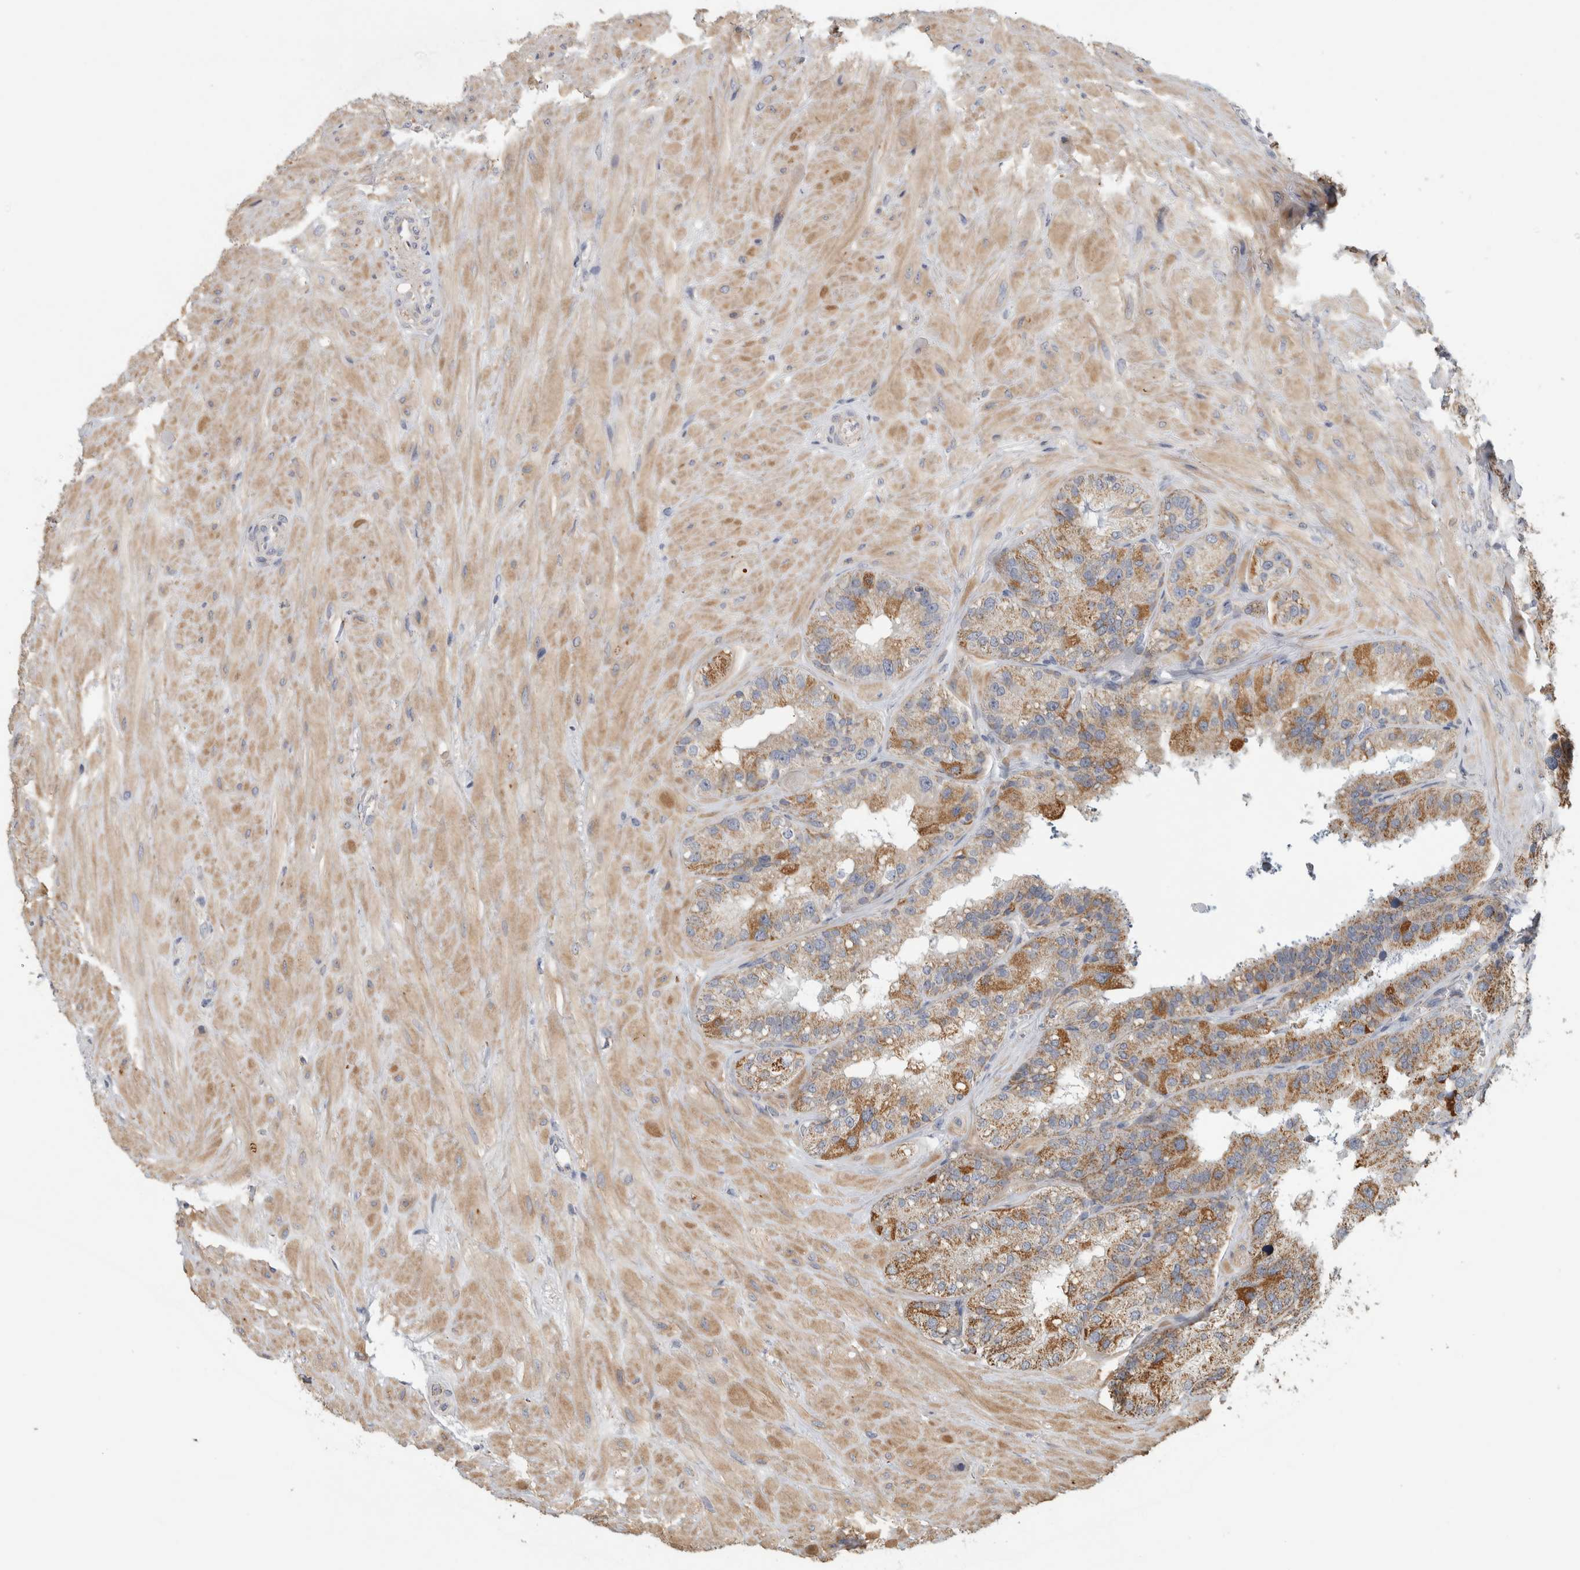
{"staining": {"intensity": "moderate", "quantity": "25%-75%", "location": "cytoplasmic/membranous"}, "tissue": "seminal vesicle", "cell_type": "Glandular cells", "image_type": "normal", "snomed": [{"axis": "morphology", "description": "Normal tissue, NOS"}, {"axis": "topography", "description": "Prostate"}, {"axis": "topography", "description": "Seminal veicle"}], "caption": "Moderate cytoplasmic/membranous positivity is appreciated in approximately 25%-75% of glandular cells in benign seminal vesicle.", "gene": "ST8SIA1", "patient": {"sex": "male", "age": 51}}